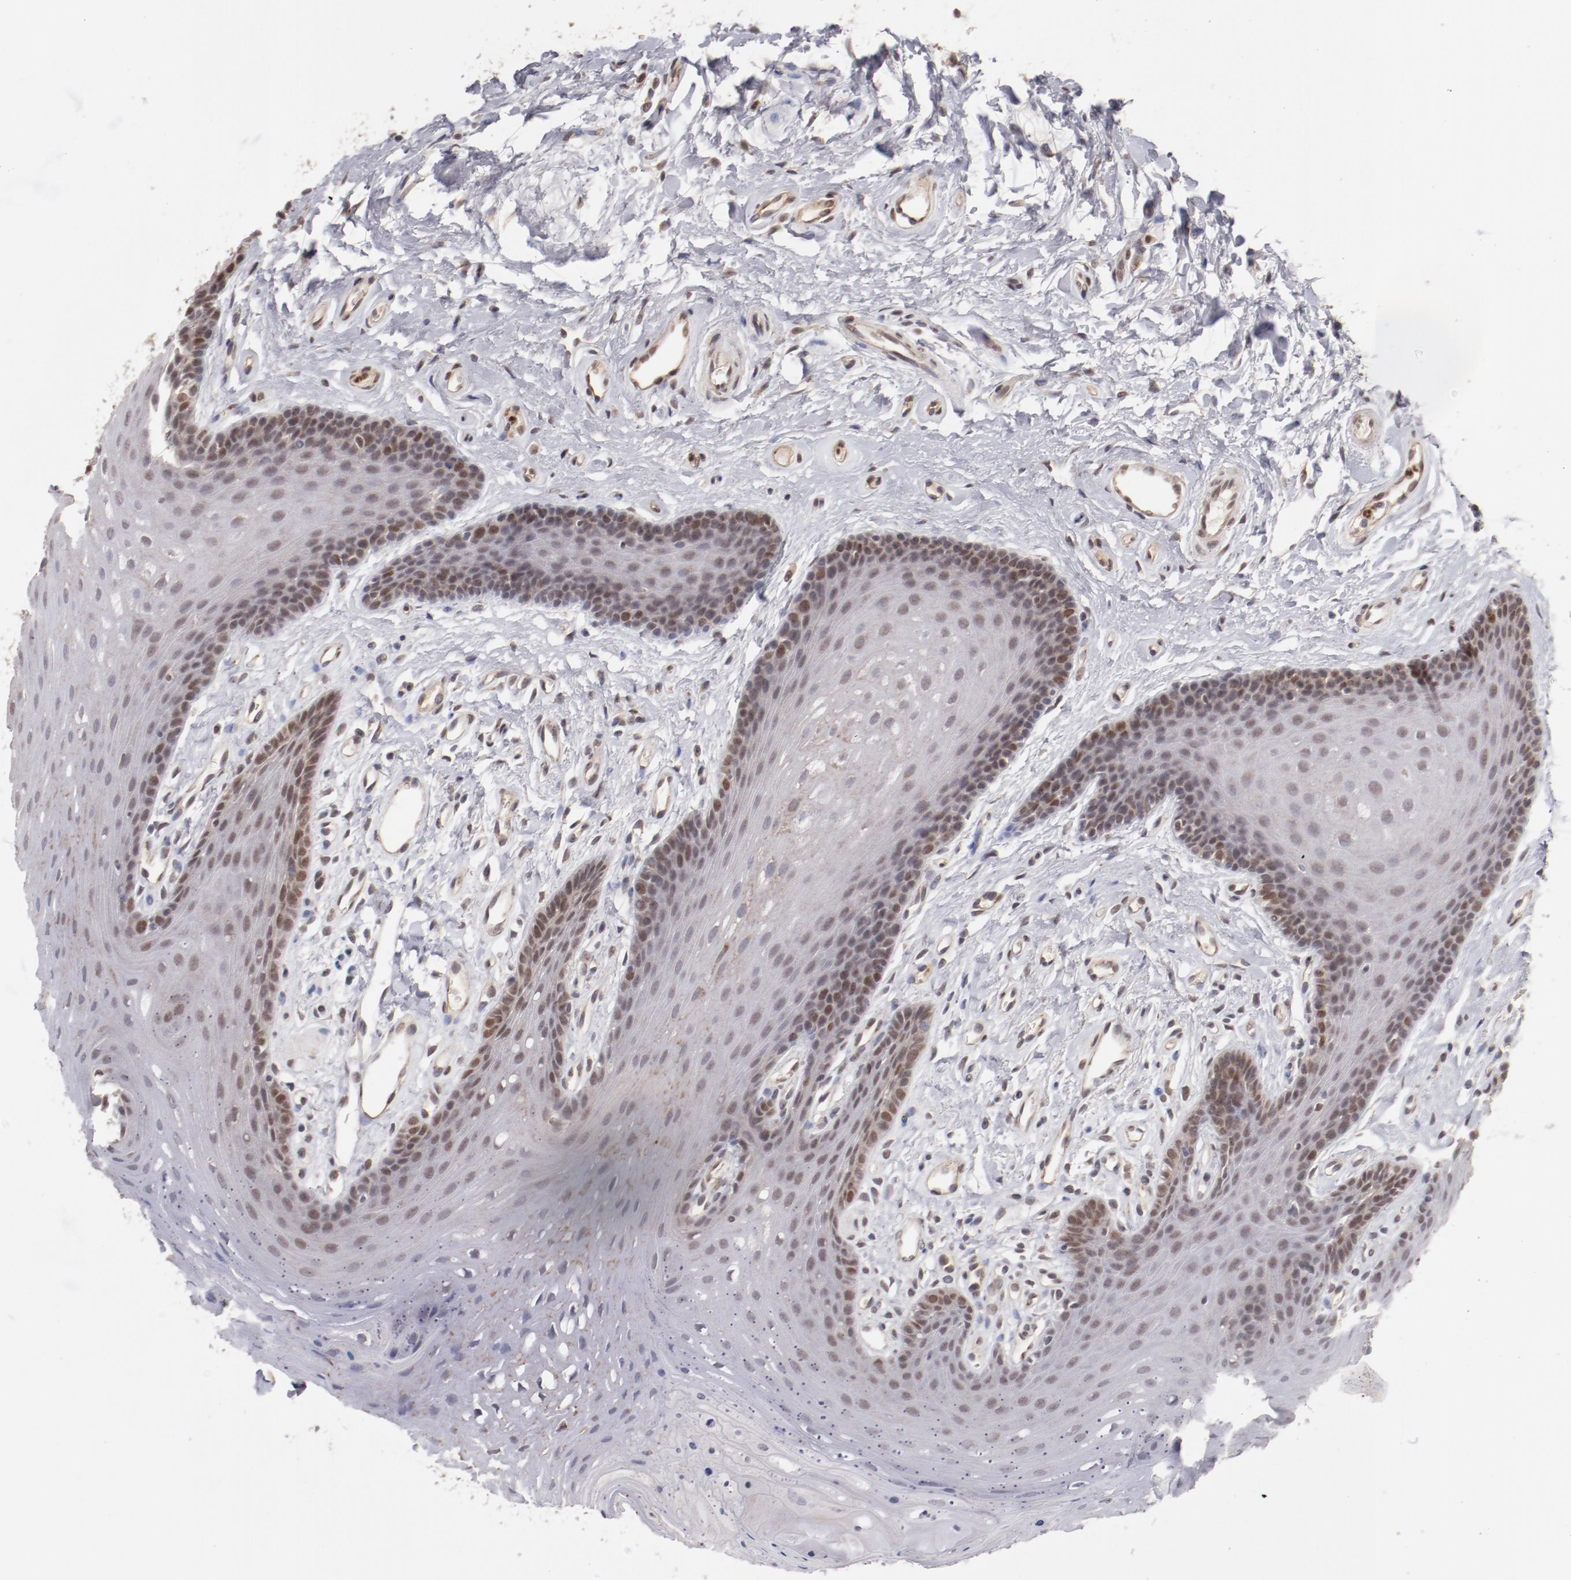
{"staining": {"intensity": "weak", "quantity": ">75%", "location": "cytoplasmic/membranous,nuclear"}, "tissue": "oral mucosa", "cell_type": "Squamous epithelial cells", "image_type": "normal", "snomed": [{"axis": "morphology", "description": "Normal tissue, NOS"}, {"axis": "topography", "description": "Oral tissue"}], "caption": "Protein staining by immunohistochemistry (IHC) displays weak cytoplasmic/membranous,nuclear staining in approximately >75% of squamous epithelial cells in normal oral mucosa. (DAB (3,3'-diaminobenzidine) = brown stain, brightfield microscopy at high magnification).", "gene": "NFE2", "patient": {"sex": "male", "age": 62}}